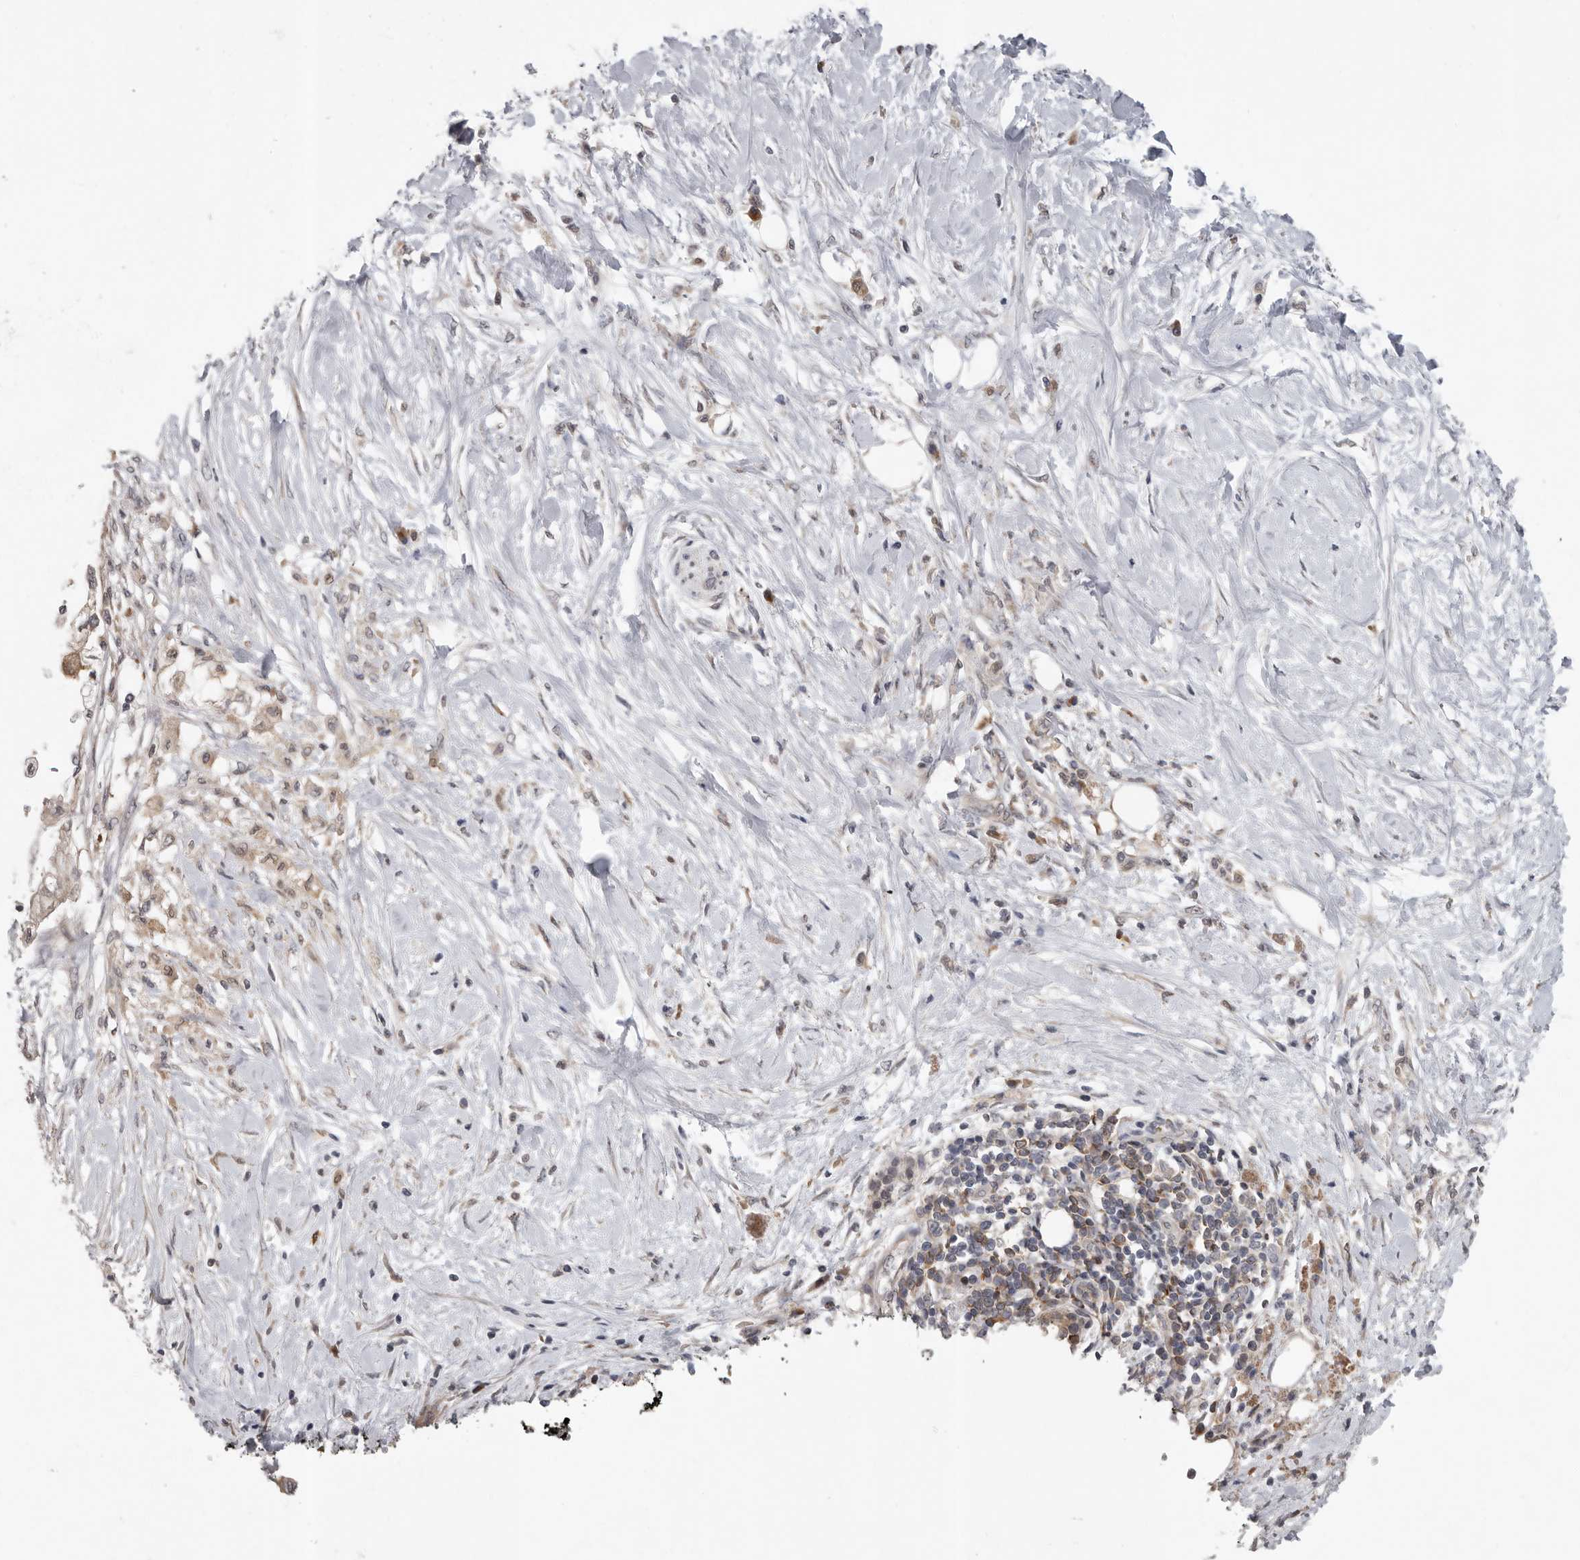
{"staining": {"intensity": "weak", "quantity": ">75%", "location": "cytoplasmic/membranous"}, "tissue": "pancreatic cancer", "cell_type": "Tumor cells", "image_type": "cancer", "snomed": [{"axis": "morphology", "description": "Normal tissue, NOS"}, {"axis": "morphology", "description": "Adenocarcinoma, NOS"}, {"axis": "topography", "description": "Pancreas"}, {"axis": "topography", "description": "Duodenum"}], "caption": "Human pancreatic cancer (adenocarcinoma) stained for a protein (brown) exhibits weak cytoplasmic/membranous positive staining in about >75% of tumor cells.", "gene": "RALGPS2", "patient": {"sex": "female", "age": 60}}